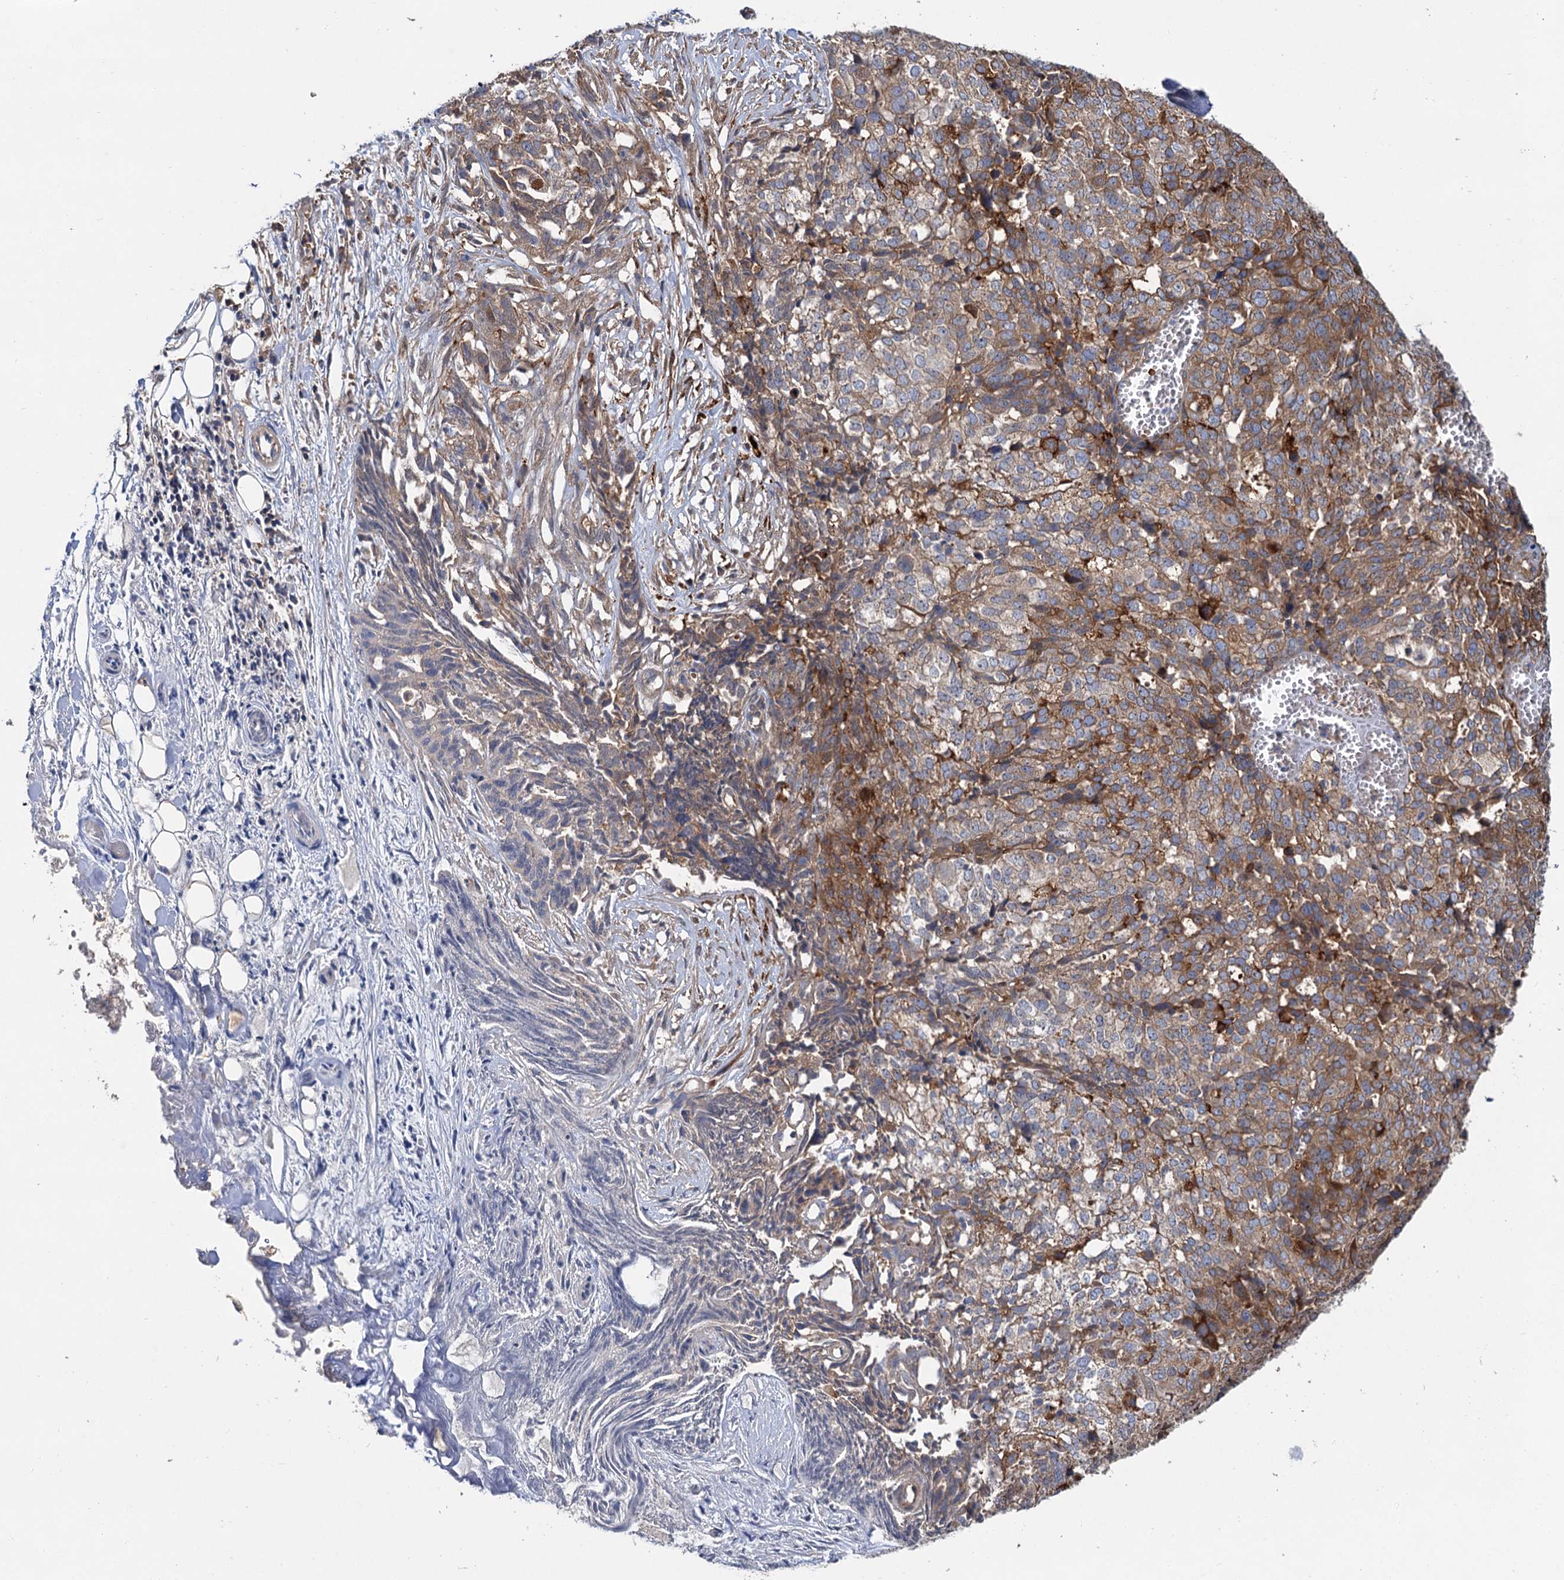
{"staining": {"intensity": "moderate", "quantity": ">75%", "location": "cytoplasmic/membranous"}, "tissue": "ovarian cancer", "cell_type": "Tumor cells", "image_type": "cancer", "snomed": [{"axis": "morphology", "description": "Cystadenocarcinoma, serous, NOS"}, {"axis": "topography", "description": "Soft tissue"}, {"axis": "topography", "description": "Ovary"}], "caption": "Moderate cytoplasmic/membranous positivity is identified in approximately >75% of tumor cells in ovarian cancer (serous cystadenocarcinoma). The staining was performed using DAB (3,3'-diaminobenzidine) to visualize the protein expression in brown, while the nuclei were stained in blue with hematoxylin (Magnification: 20x).", "gene": "ALKBH7", "patient": {"sex": "female", "age": 57}}